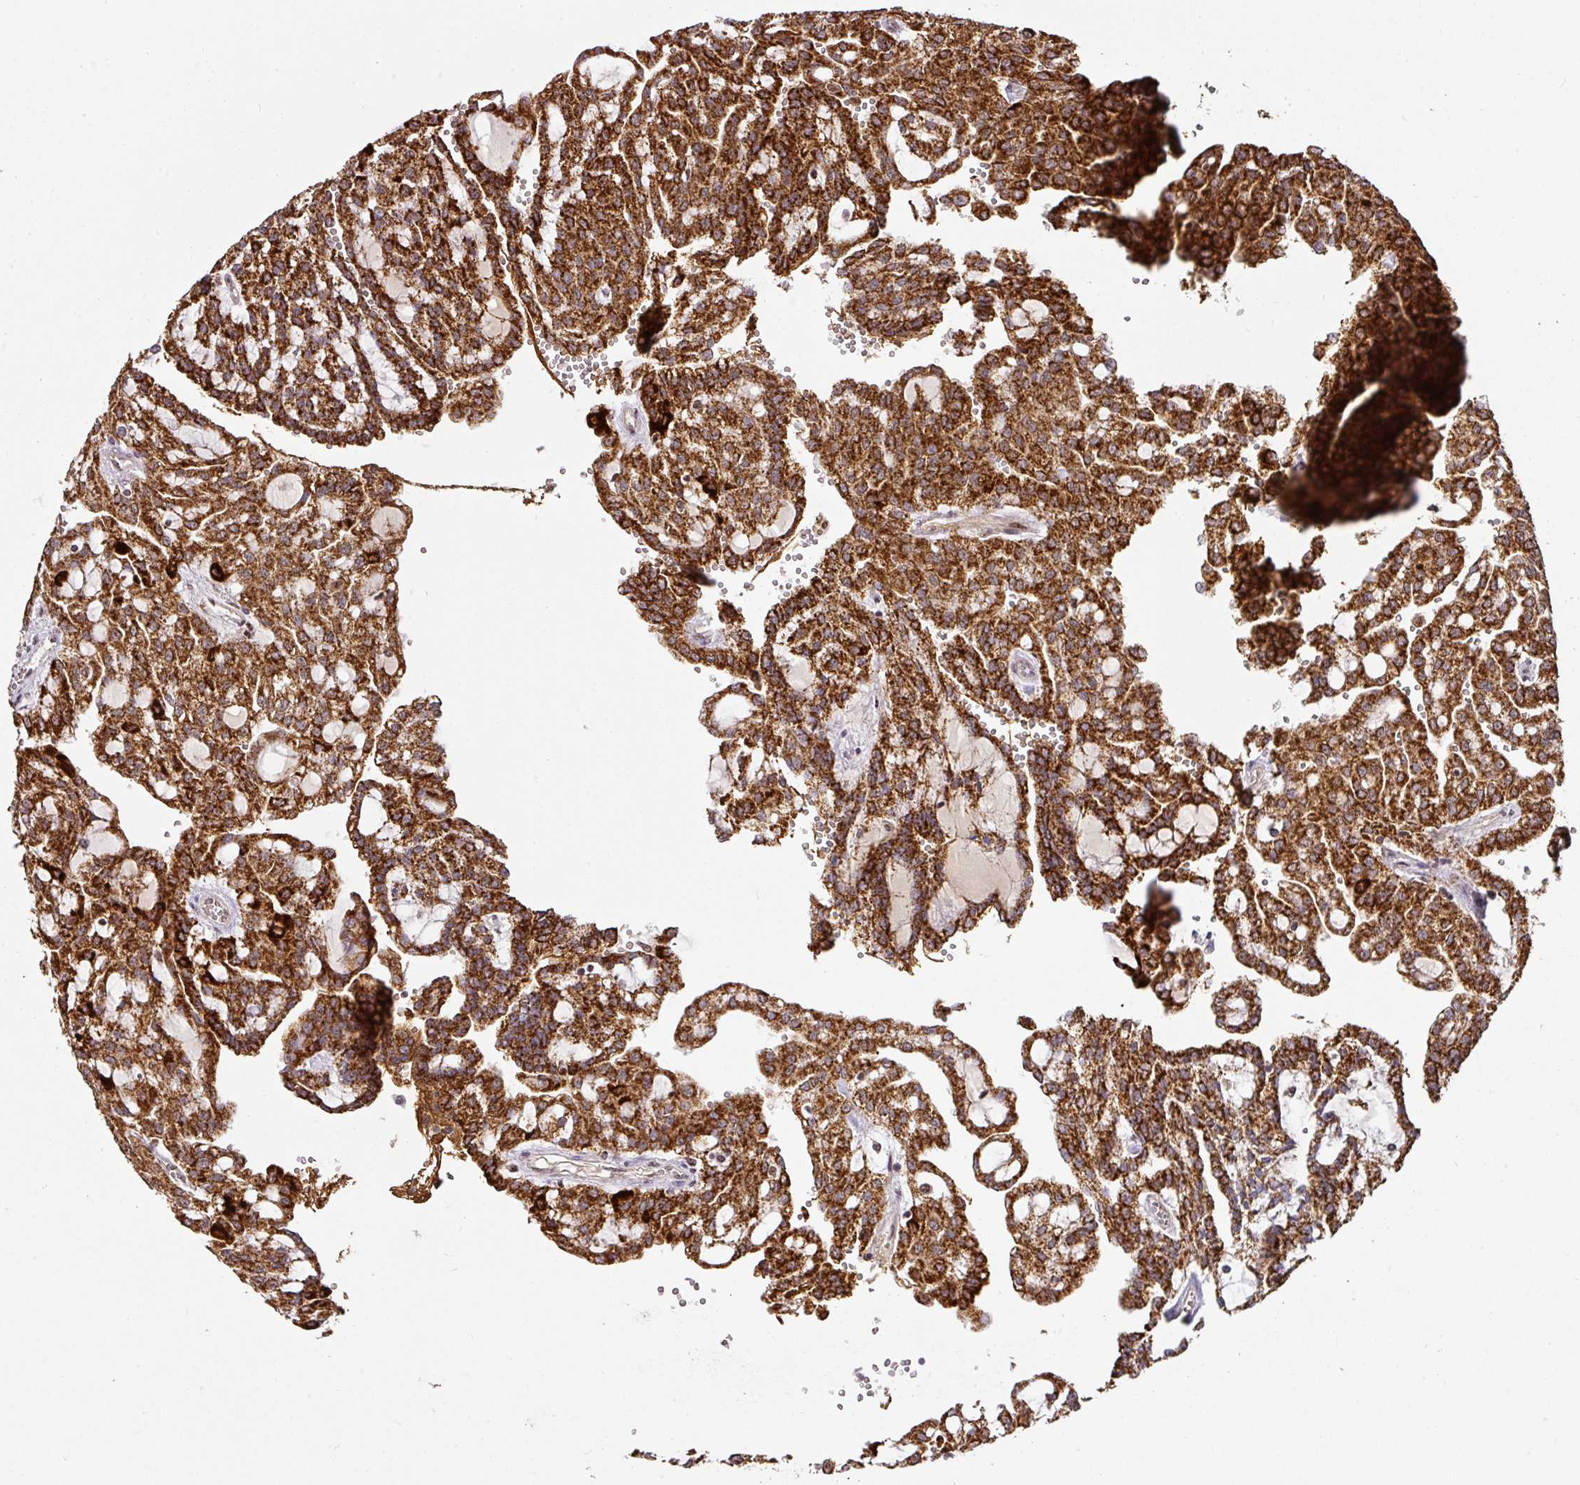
{"staining": {"intensity": "strong", "quantity": ">75%", "location": "cytoplasmic/membranous"}, "tissue": "renal cancer", "cell_type": "Tumor cells", "image_type": "cancer", "snomed": [{"axis": "morphology", "description": "Adenocarcinoma, NOS"}, {"axis": "topography", "description": "Kidney"}], "caption": "This photomicrograph demonstrates immunohistochemistry (IHC) staining of human adenocarcinoma (renal), with high strong cytoplasmic/membranous positivity in approximately >75% of tumor cells.", "gene": "RANBP9", "patient": {"sex": "male", "age": 63}}